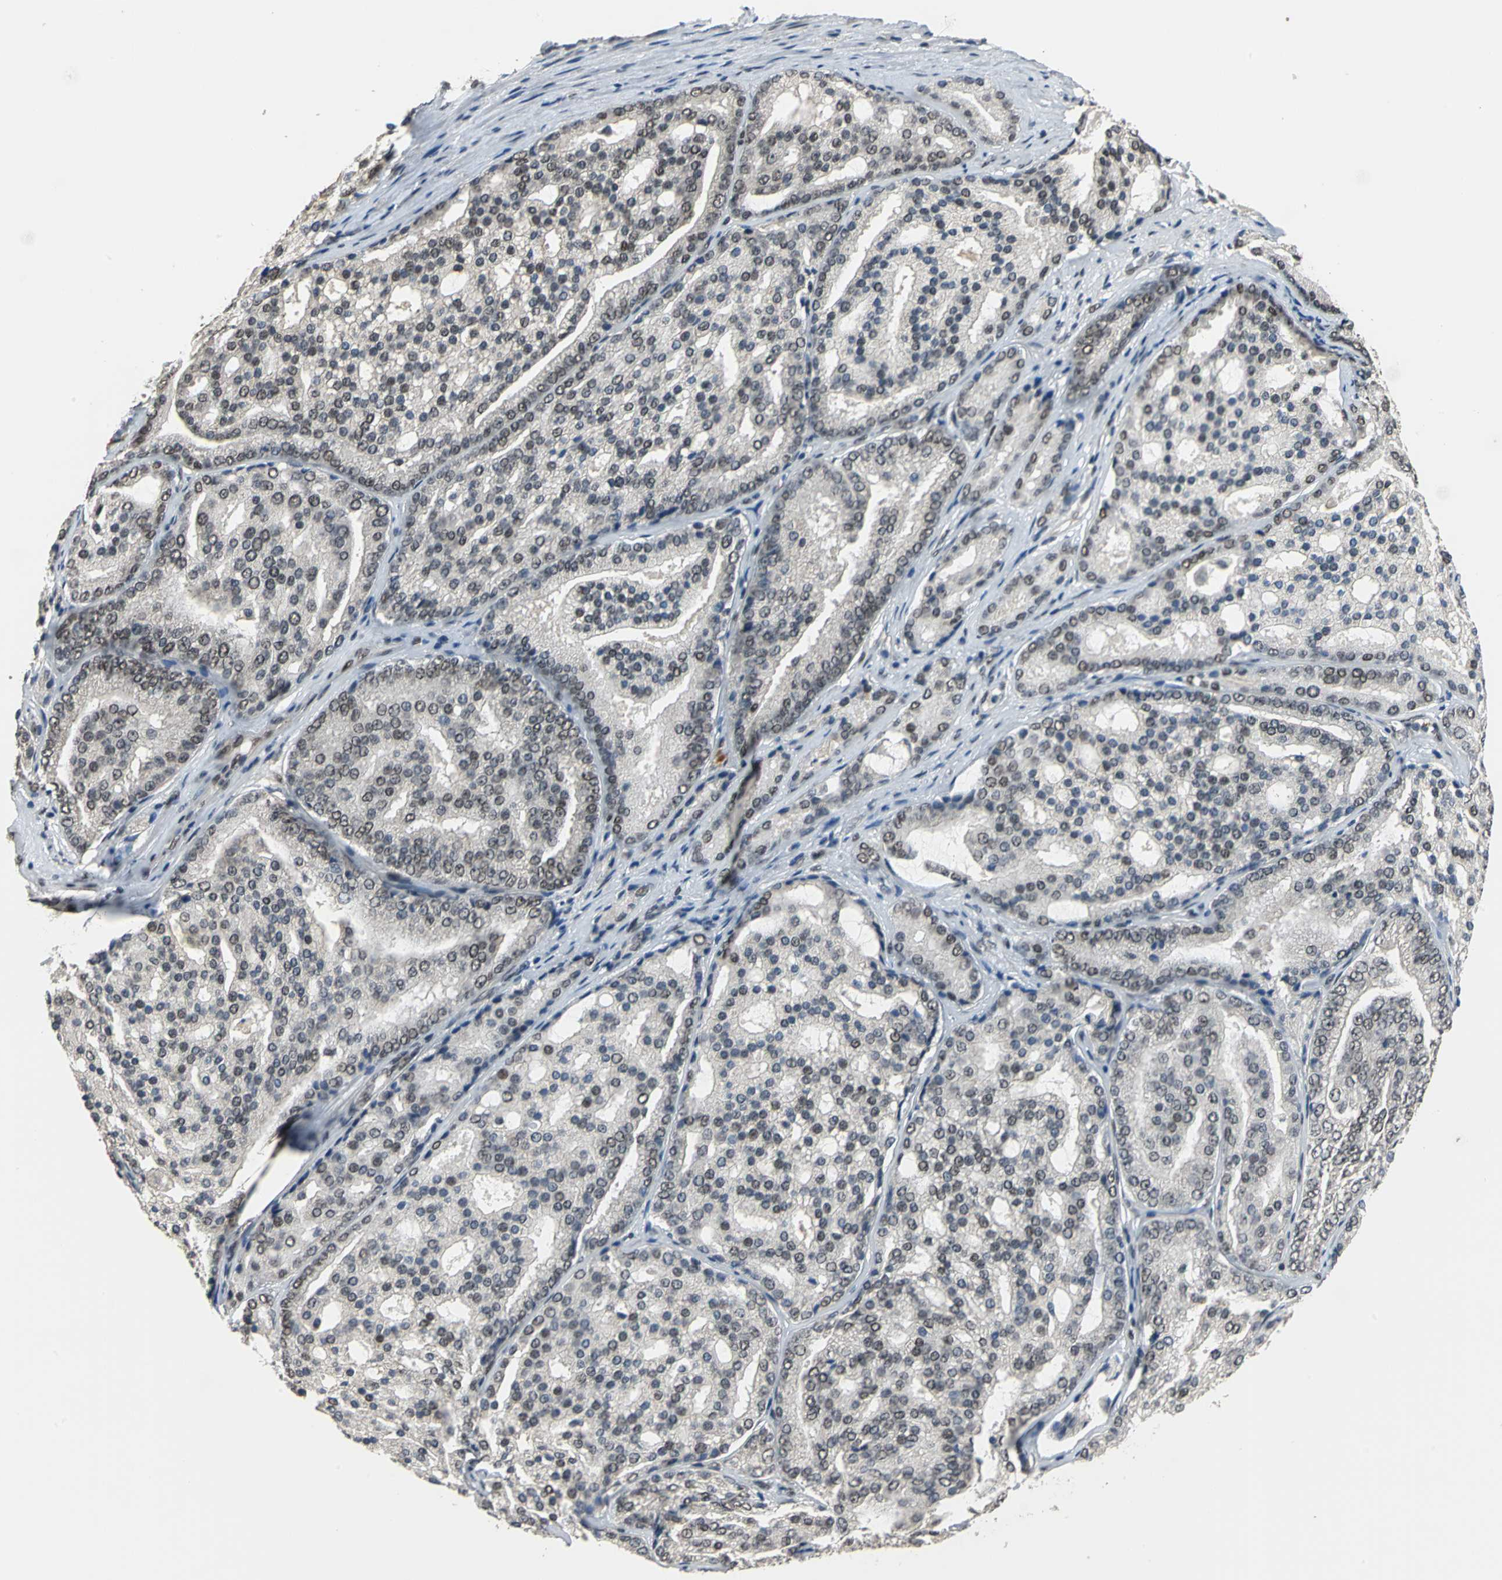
{"staining": {"intensity": "weak", "quantity": "25%-75%", "location": "nuclear"}, "tissue": "prostate cancer", "cell_type": "Tumor cells", "image_type": "cancer", "snomed": [{"axis": "morphology", "description": "Adenocarcinoma, High grade"}, {"axis": "topography", "description": "Prostate"}], "caption": "The histopathology image reveals immunohistochemical staining of prostate cancer. There is weak nuclear positivity is present in approximately 25%-75% of tumor cells.", "gene": "ELF2", "patient": {"sex": "male", "age": 64}}